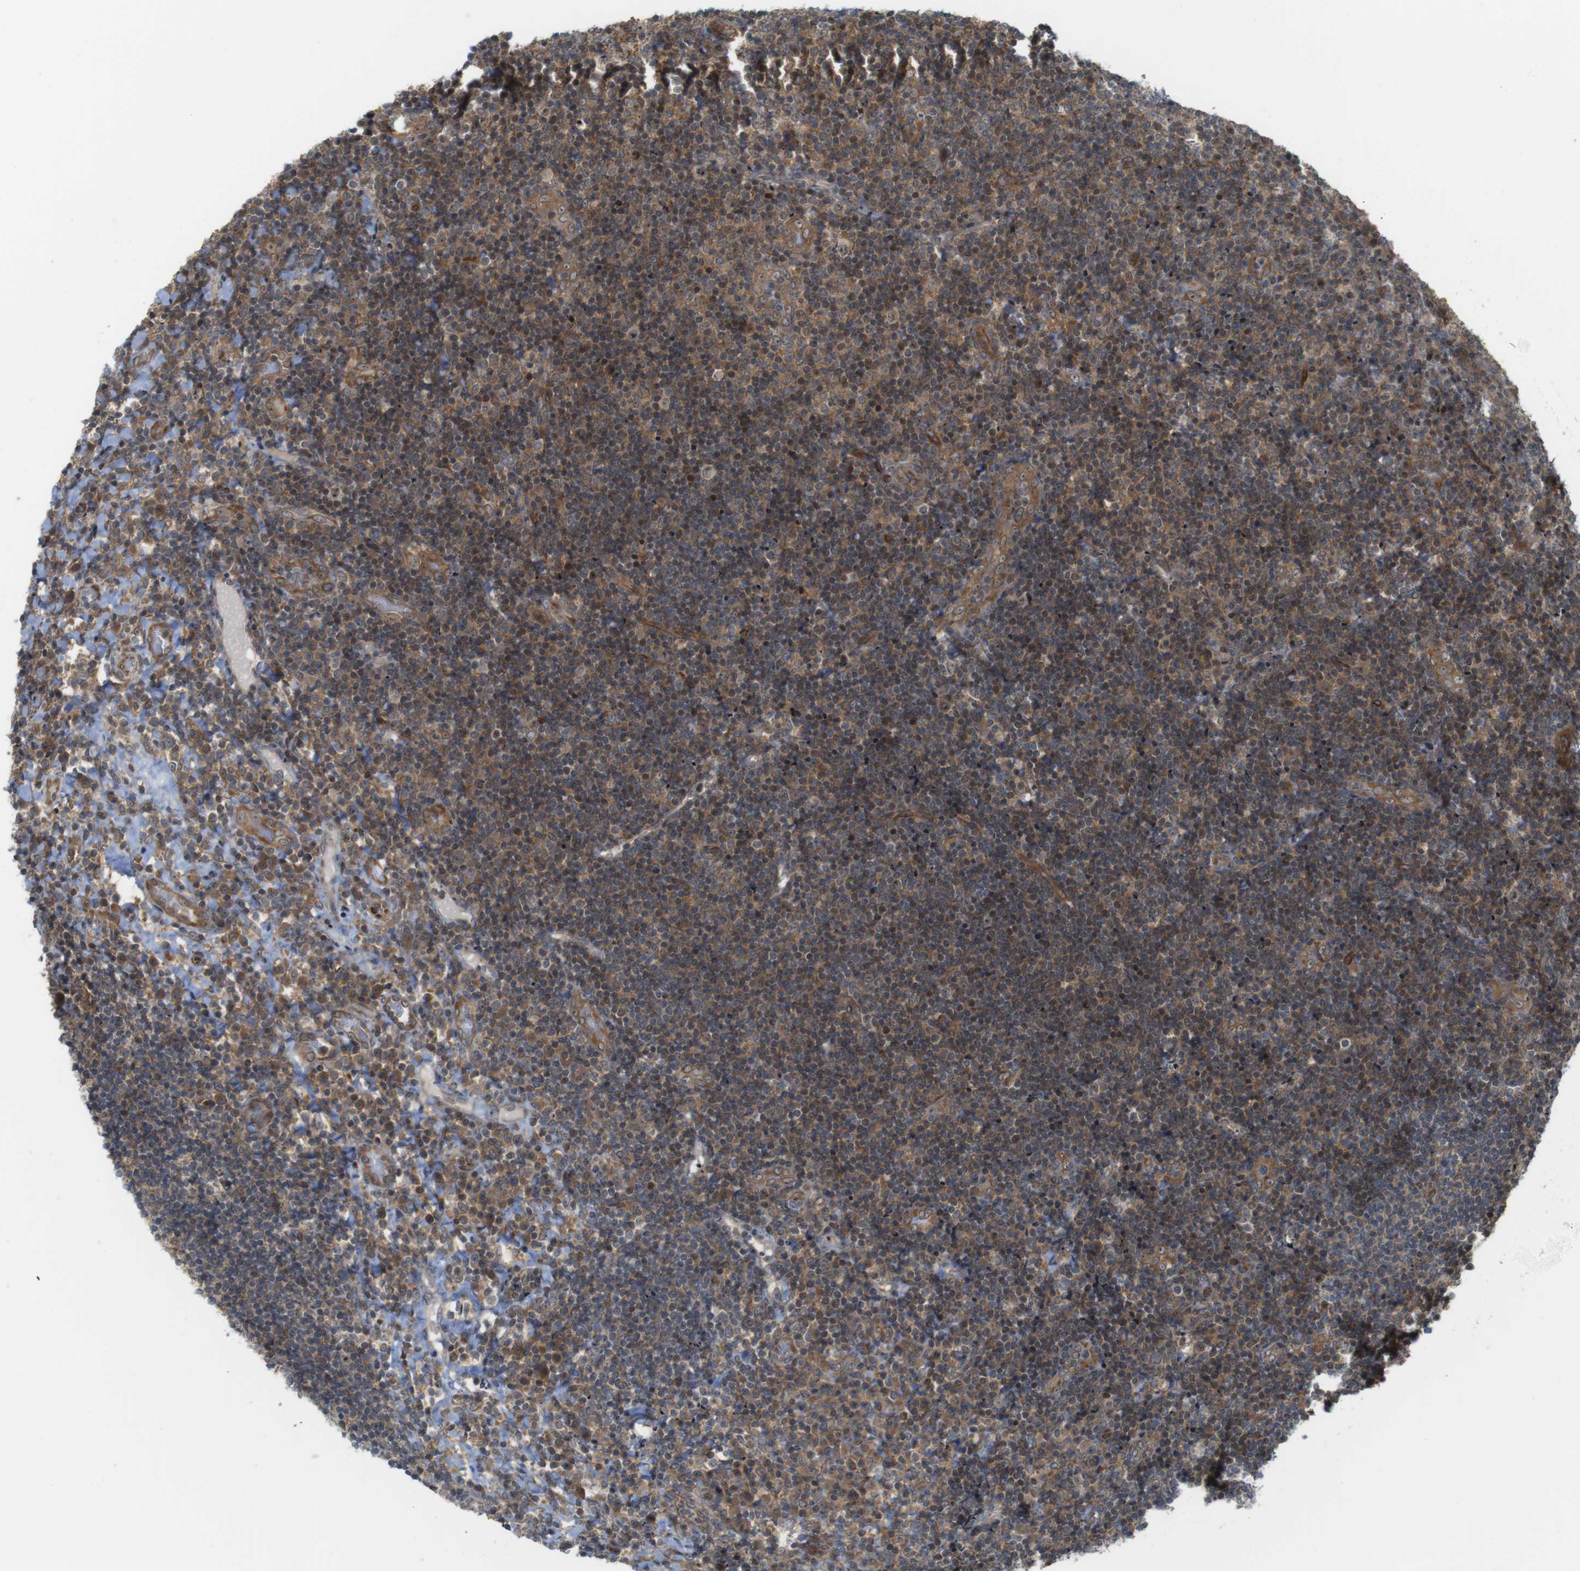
{"staining": {"intensity": "moderate", "quantity": ">75%", "location": "cytoplasmic/membranous,nuclear"}, "tissue": "lymphoma", "cell_type": "Tumor cells", "image_type": "cancer", "snomed": [{"axis": "morphology", "description": "Malignant lymphoma, non-Hodgkin's type, High grade"}, {"axis": "topography", "description": "Tonsil"}], "caption": "There is medium levels of moderate cytoplasmic/membranous and nuclear staining in tumor cells of lymphoma, as demonstrated by immunohistochemical staining (brown color).", "gene": "CC2D1A", "patient": {"sex": "female", "age": 36}}